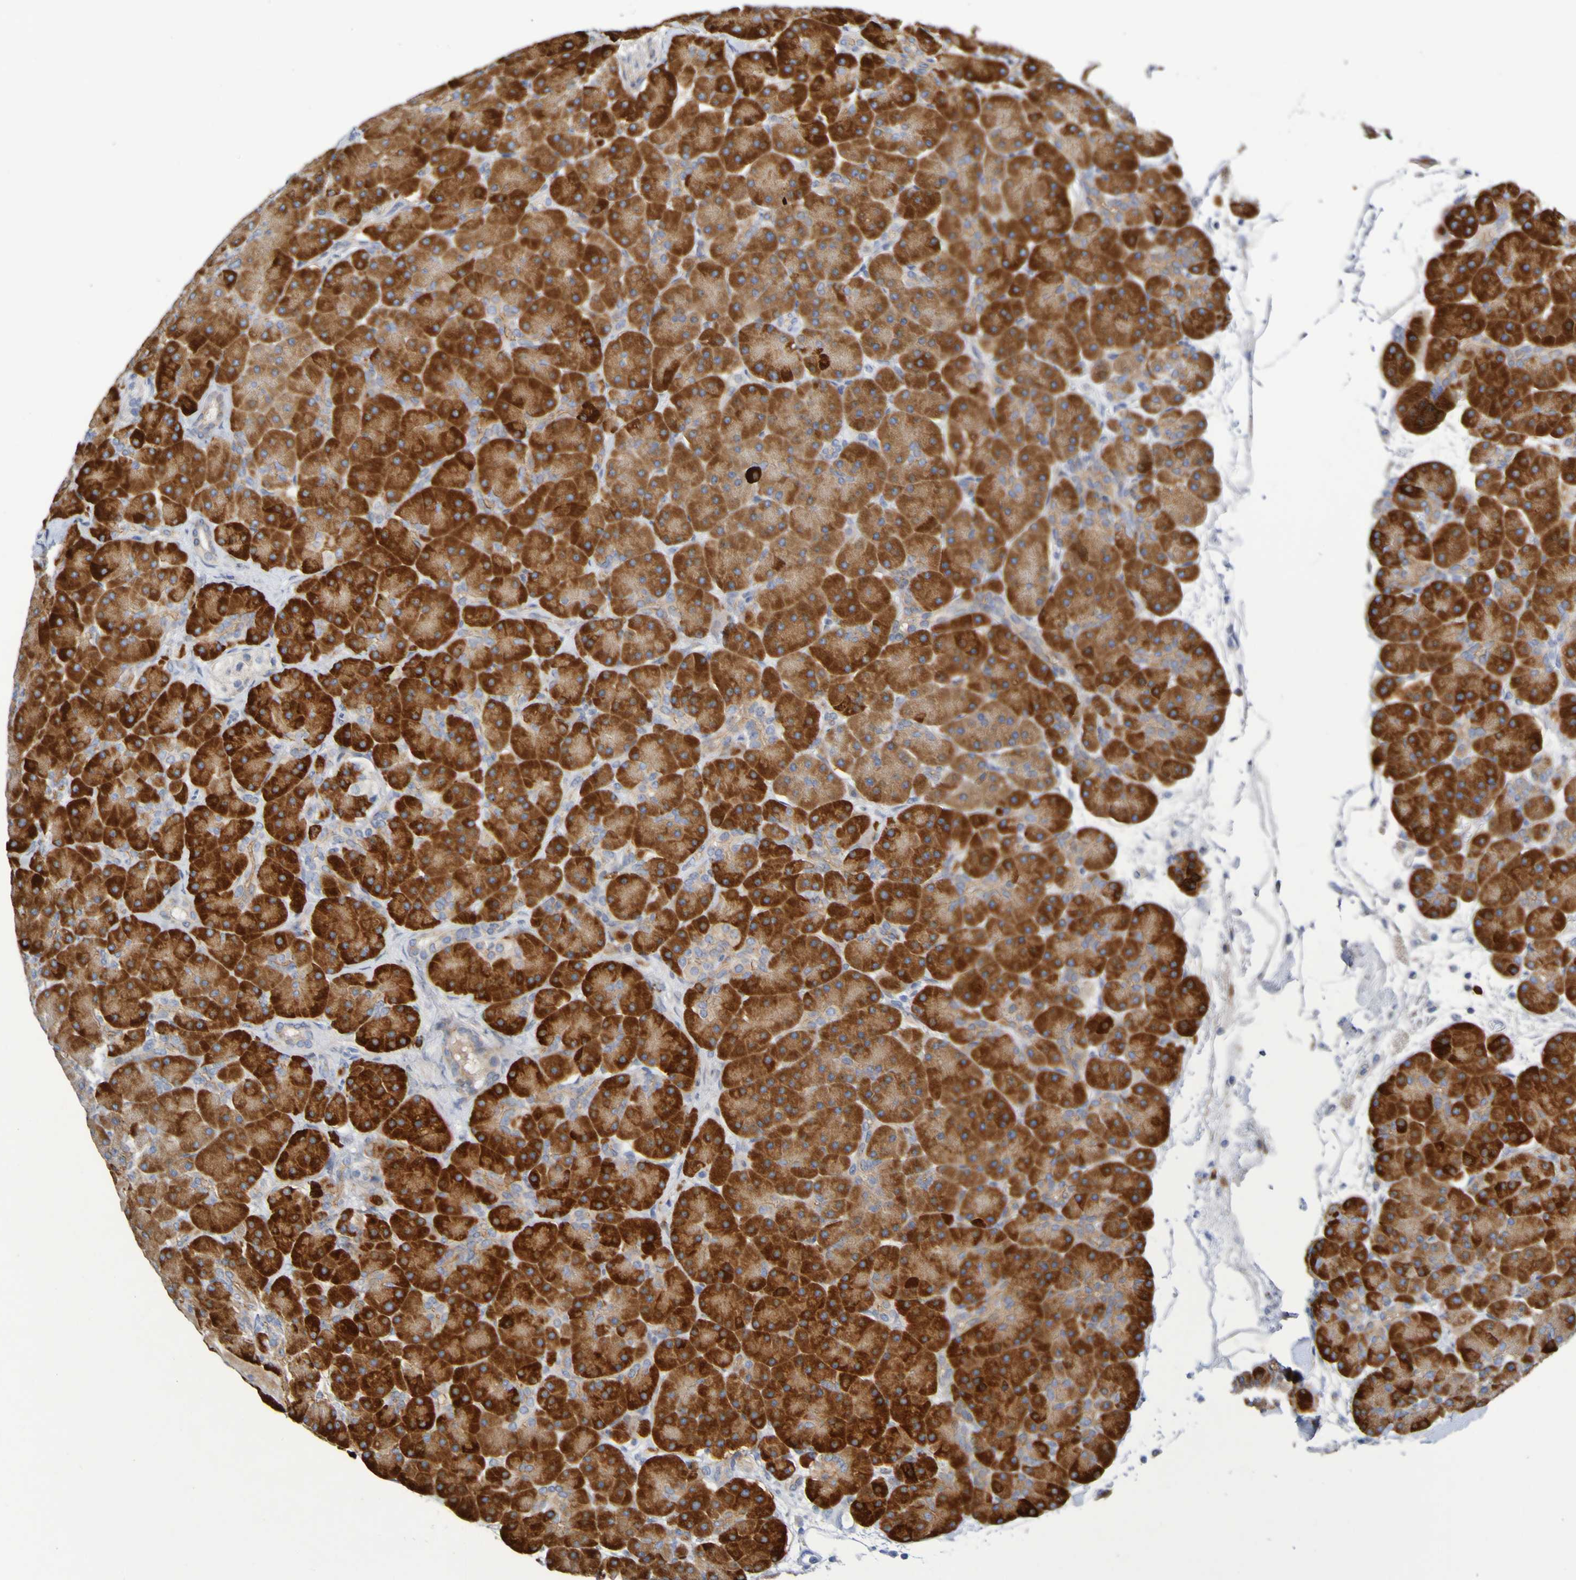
{"staining": {"intensity": "strong", "quantity": ">75%", "location": "cytoplasmic/membranous"}, "tissue": "pancreas", "cell_type": "Exocrine glandular cells", "image_type": "normal", "snomed": [{"axis": "morphology", "description": "Normal tissue, NOS"}, {"axis": "topography", "description": "Pancreas"}], "caption": "The immunohistochemical stain shows strong cytoplasmic/membranous expression in exocrine glandular cells of benign pancreas.", "gene": "C11orf24", "patient": {"sex": "male", "age": 66}}